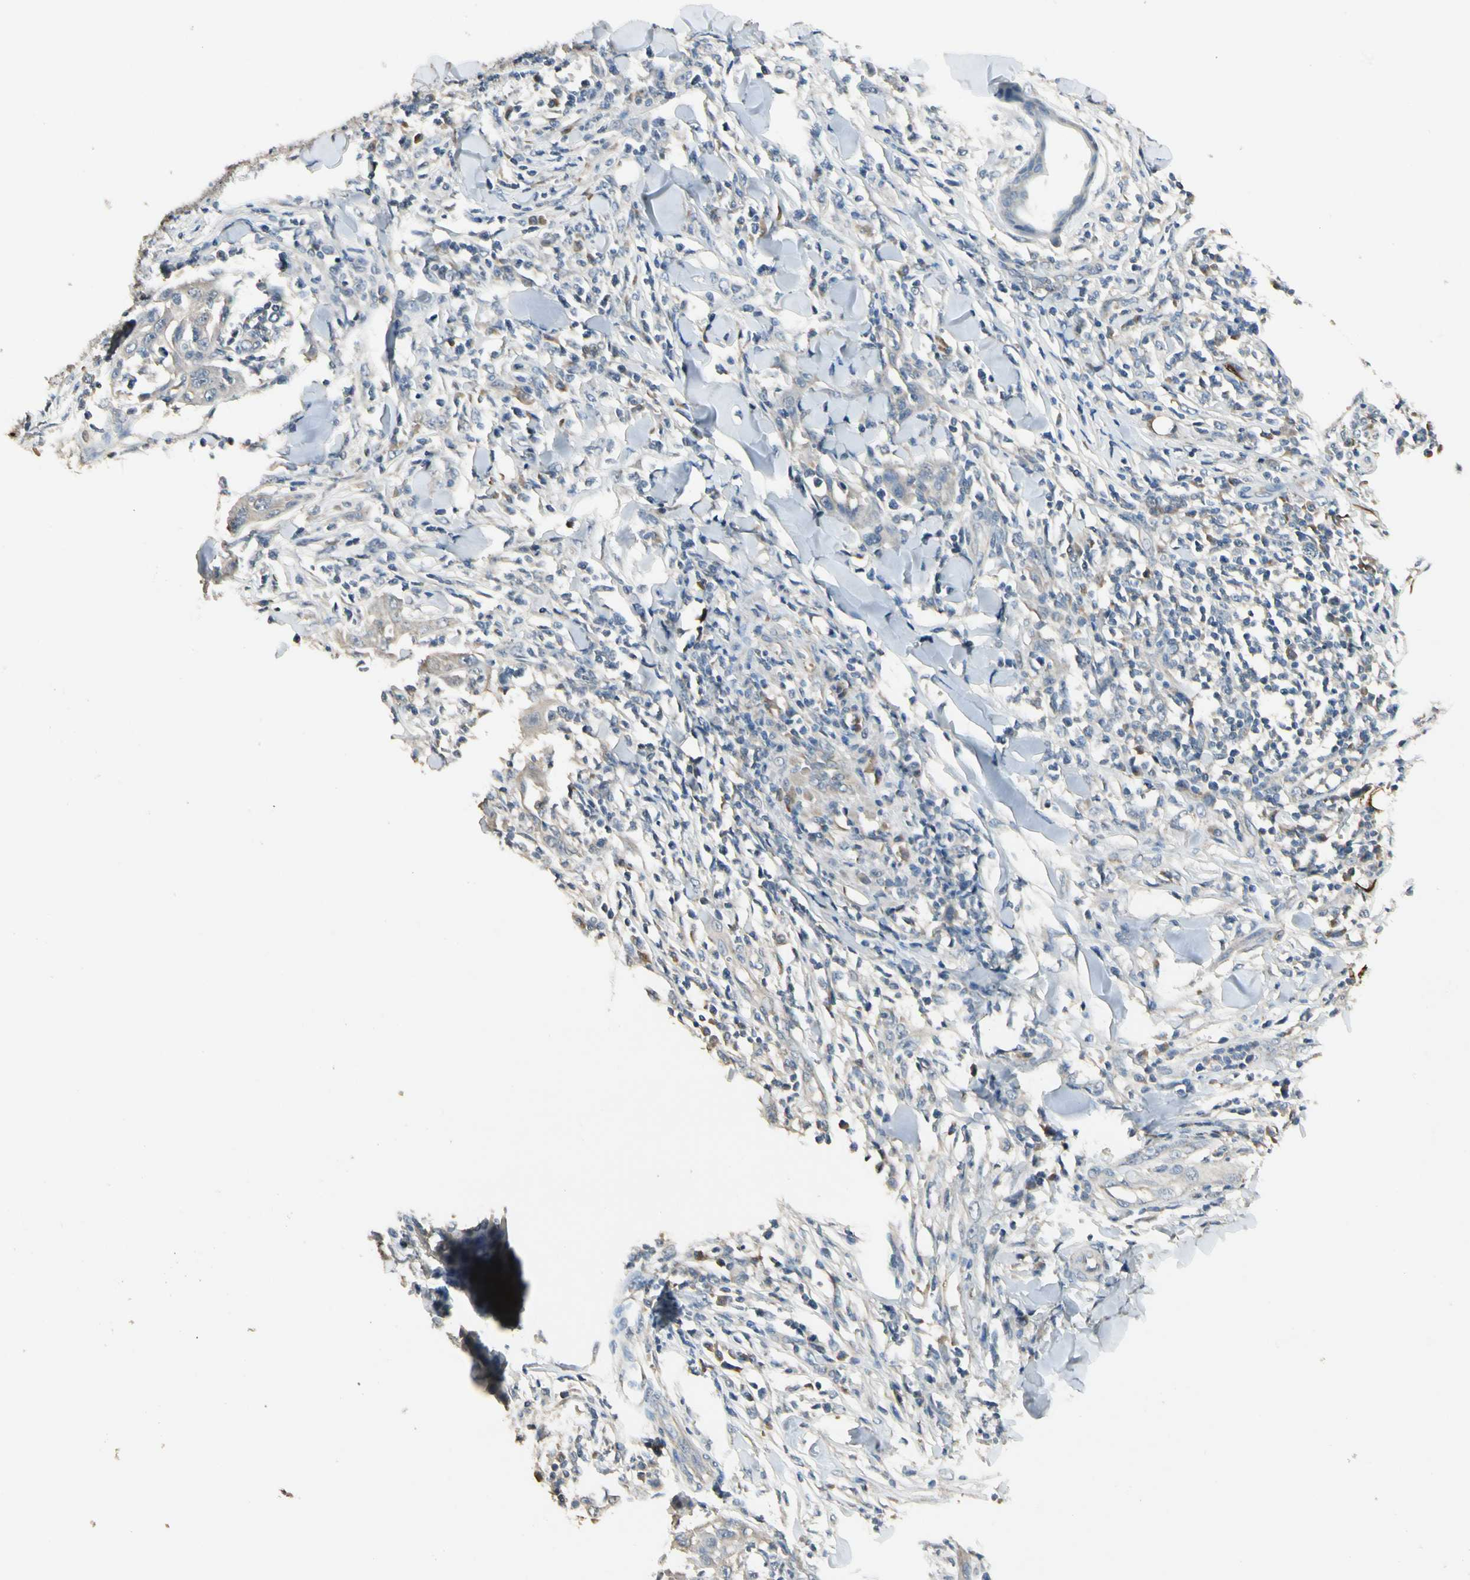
{"staining": {"intensity": "weak", "quantity": "<25%", "location": "cytoplasmic/membranous"}, "tissue": "skin cancer", "cell_type": "Tumor cells", "image_type": "cancer", "snomed": [{"axis": "morphology", "description": "Squamous cell carcinoma, NOS"}, {"axis": "topography", "description": "Skin"}], "caption": "DAB (3,3'-diaminobenzidine) immunohistochemical staining of skin cancer shows no significant positivity in tumor cells. Brightfield microscopy of IHC stained with DAB (3,3'-diaminobenzidine) (brown) and hematoxylin (blue), captured at high magnification.", "gene": "GNE", "patient": {"sex": "male", "age": 24}}